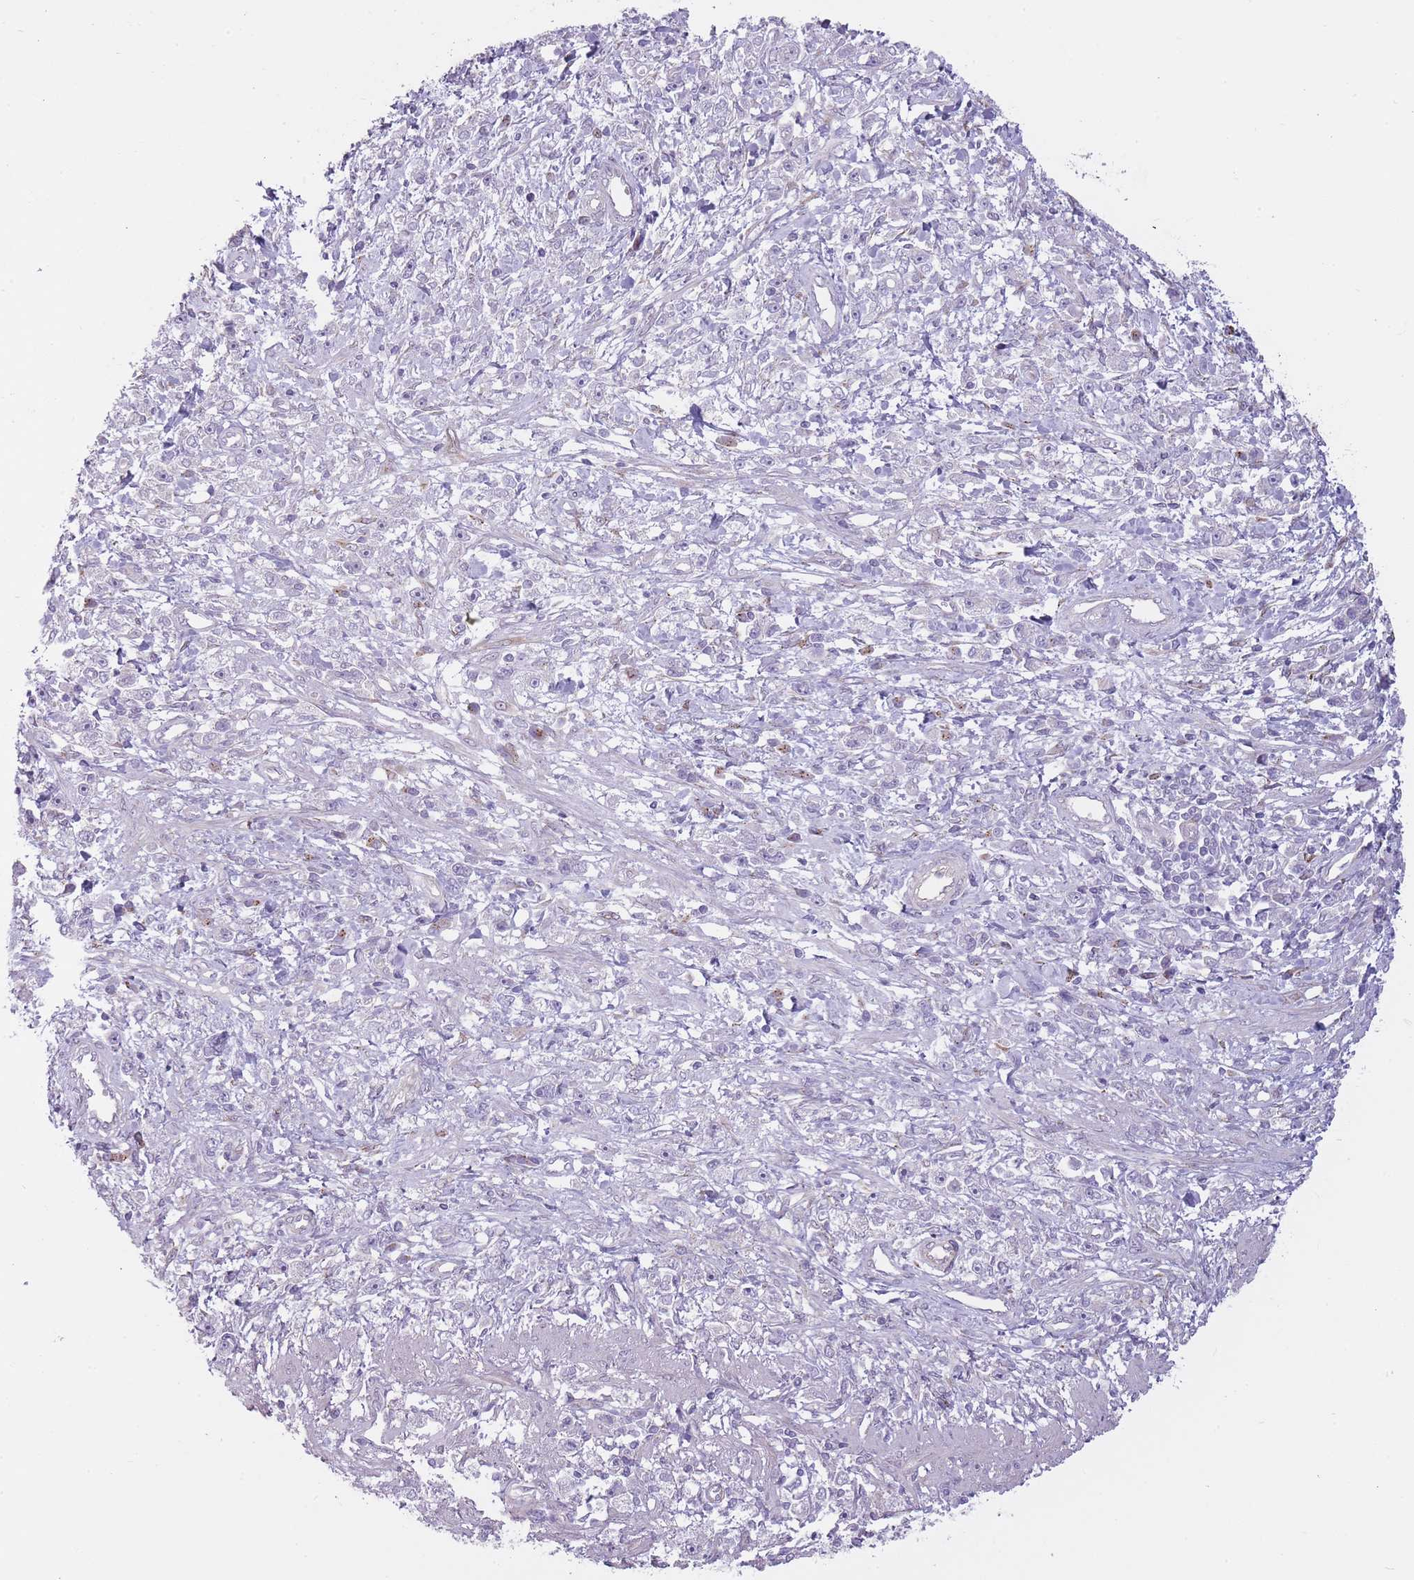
{"staining": {"intensity": "negative", "quantity": "none", "location": "none"}, "tissue": "stomach cancer", "cell_type": "Tumor cells", "image_type": "cancer", "snomed": [{"axis": "morphology", "description": "Adenocarcinoma, NOS"}, {"axis": "topography", "description": "Stomach"}], "caption": "IHC histopathology image of neoplastic tissue: adenocarcinoma (stomach) stained with DAB (3,3'-diaminobenzidine) exhibits no significant protein positivity in tumor cells.", "gene": "PGRMC2", "patient": {"sex": "female", "age": 59}}